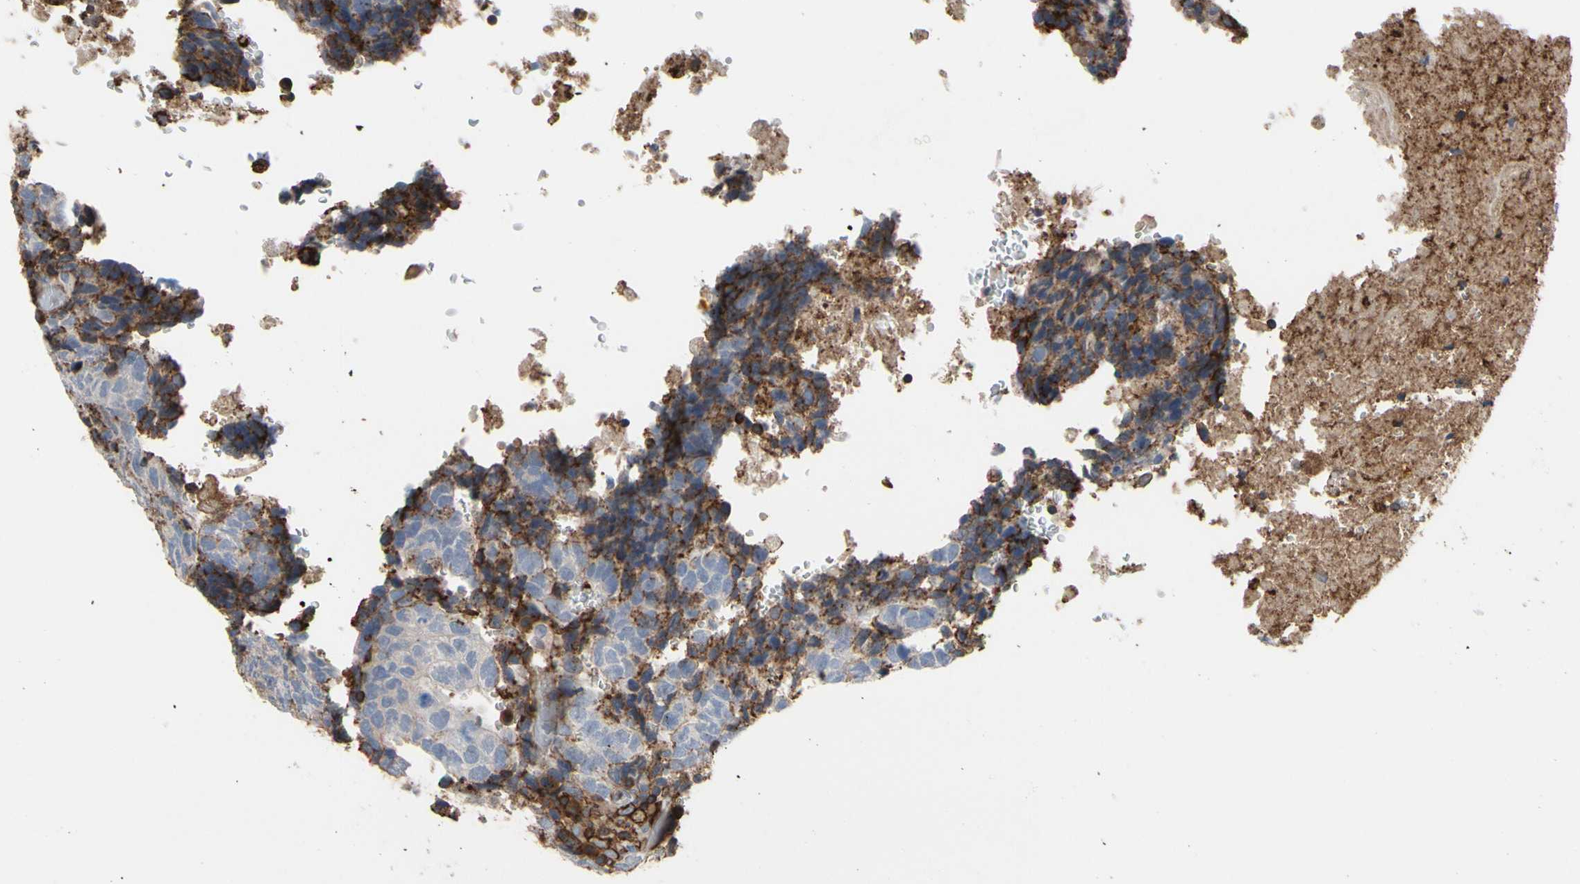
{"staining": {"intensity": "weak", "quantity": ">75%", "location": "cytoplasmic/membranous"}, "tissue": "testis cancer", "cell_type": "Tumor cells", "image_type": "cancer", "snomed": [{"axis": "morphology", "description": "Necrosis, NOS"}, {"axis": "morphology", "description": "Carcinoma, Embryonal, NOS"}, {"axis": "topography", "description": "Testis"}], "caption": "Immunohistochemical staining of human testis embryonal carcinoma shows weak cytoplasmic/membranous protein staining in approximately >75% of tumor cells.", "gene": "ANXA6", "patient": {"sex": "male", "age": 19}}